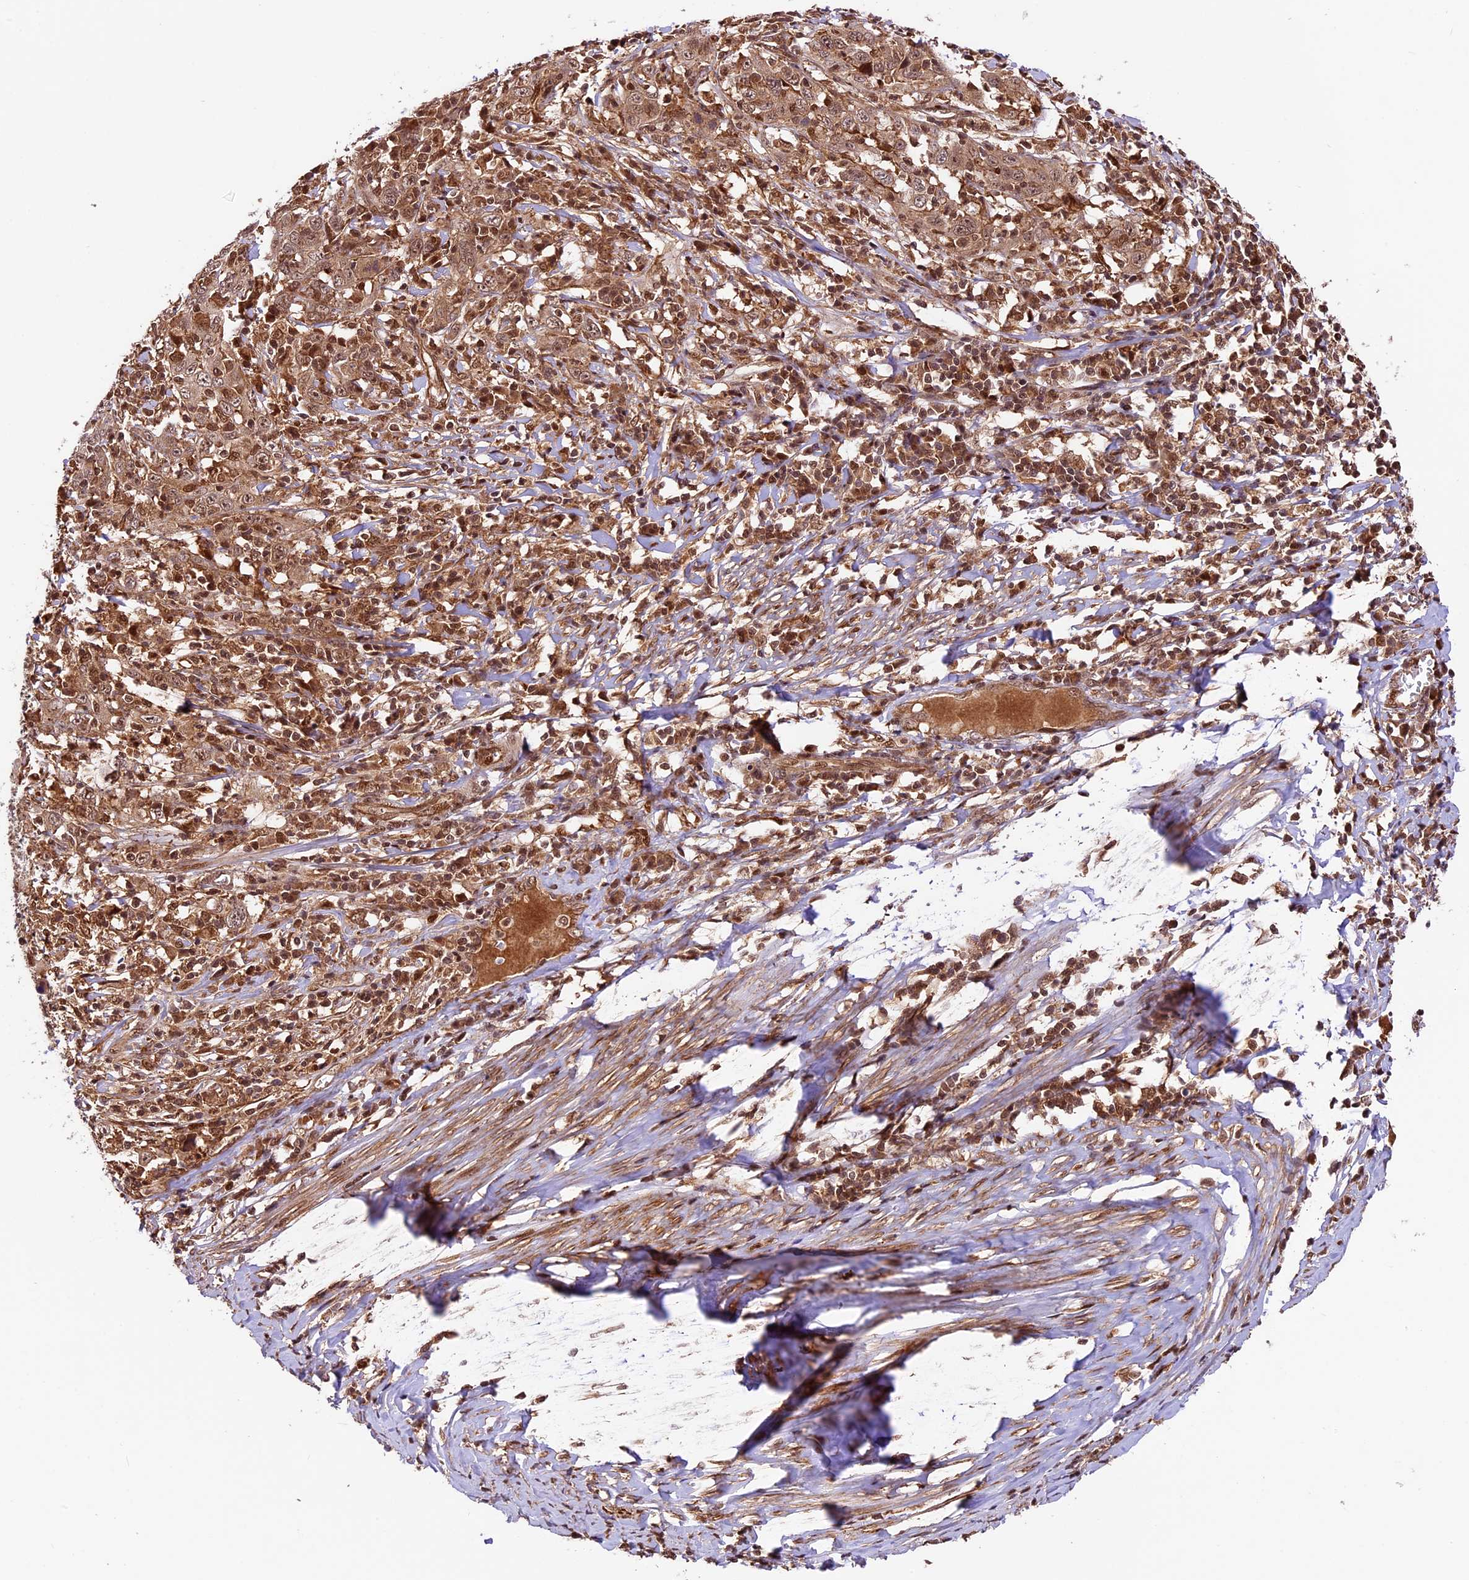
{"staining": {"intensity": "moderate", "quantity": ">75%", "location": "cytoplasmic/membranous,nuclear"}, "tissue": "cervical cancer", "cell_type": "Tumor cells", "image_type": "cancer", "snomed": [{"axis": "morphology", "description": "Squamous cell carcinoma, NOS"}, {"axis": "topography", "description": "Cervix"}], "caption": "Moderate cytoplasmic/membranous and nuclear protein positivity is appreciated in about >75% of tumor cells in cervical cancer (squamous cell carcinoma). (Brightfield microscopy of DAB IHC at high magnification).", "gene": "DHX38", "patient": {"sex": "female", "age": 46}}